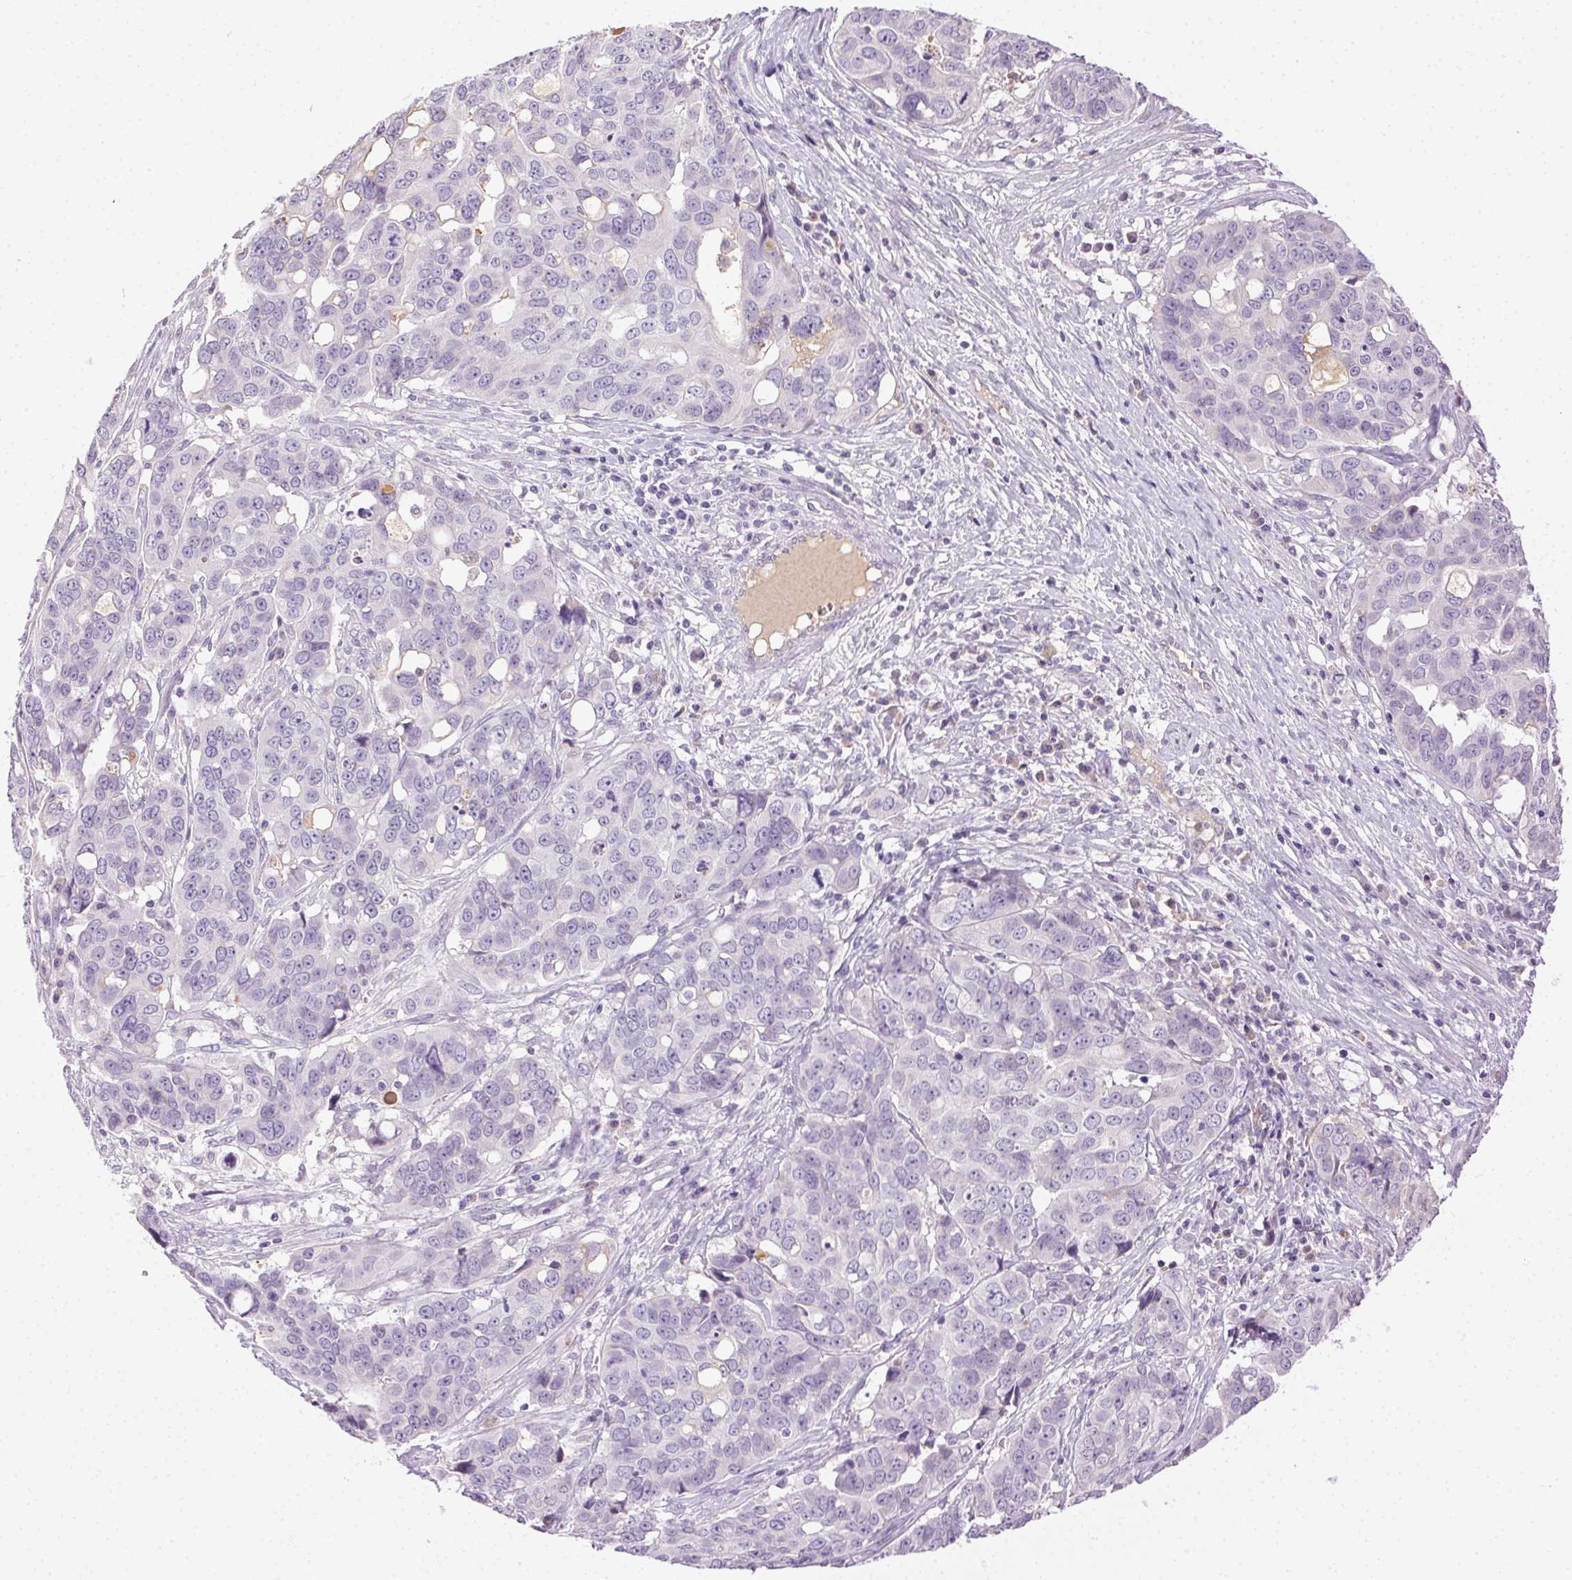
{"staining": {"intensity": "negative", "quantity": "none", "location": "none"}, "tissue": "ovarian cancer", "cell_type": "Tumor cells", "image_type": "cancer", "snomed": [{"axis": "morphology", "description": "Carcinoma, endometroid"}, {"axis": "topography", "description": "Ovary"}], "caption": "Immunohistochemical staining of human ovarian cancer (endometroid carcinoma) reveals no significant positivity in tumor cells.", "gene": "BPIFB2", "patient": {"sex": "female", "age": 78}}